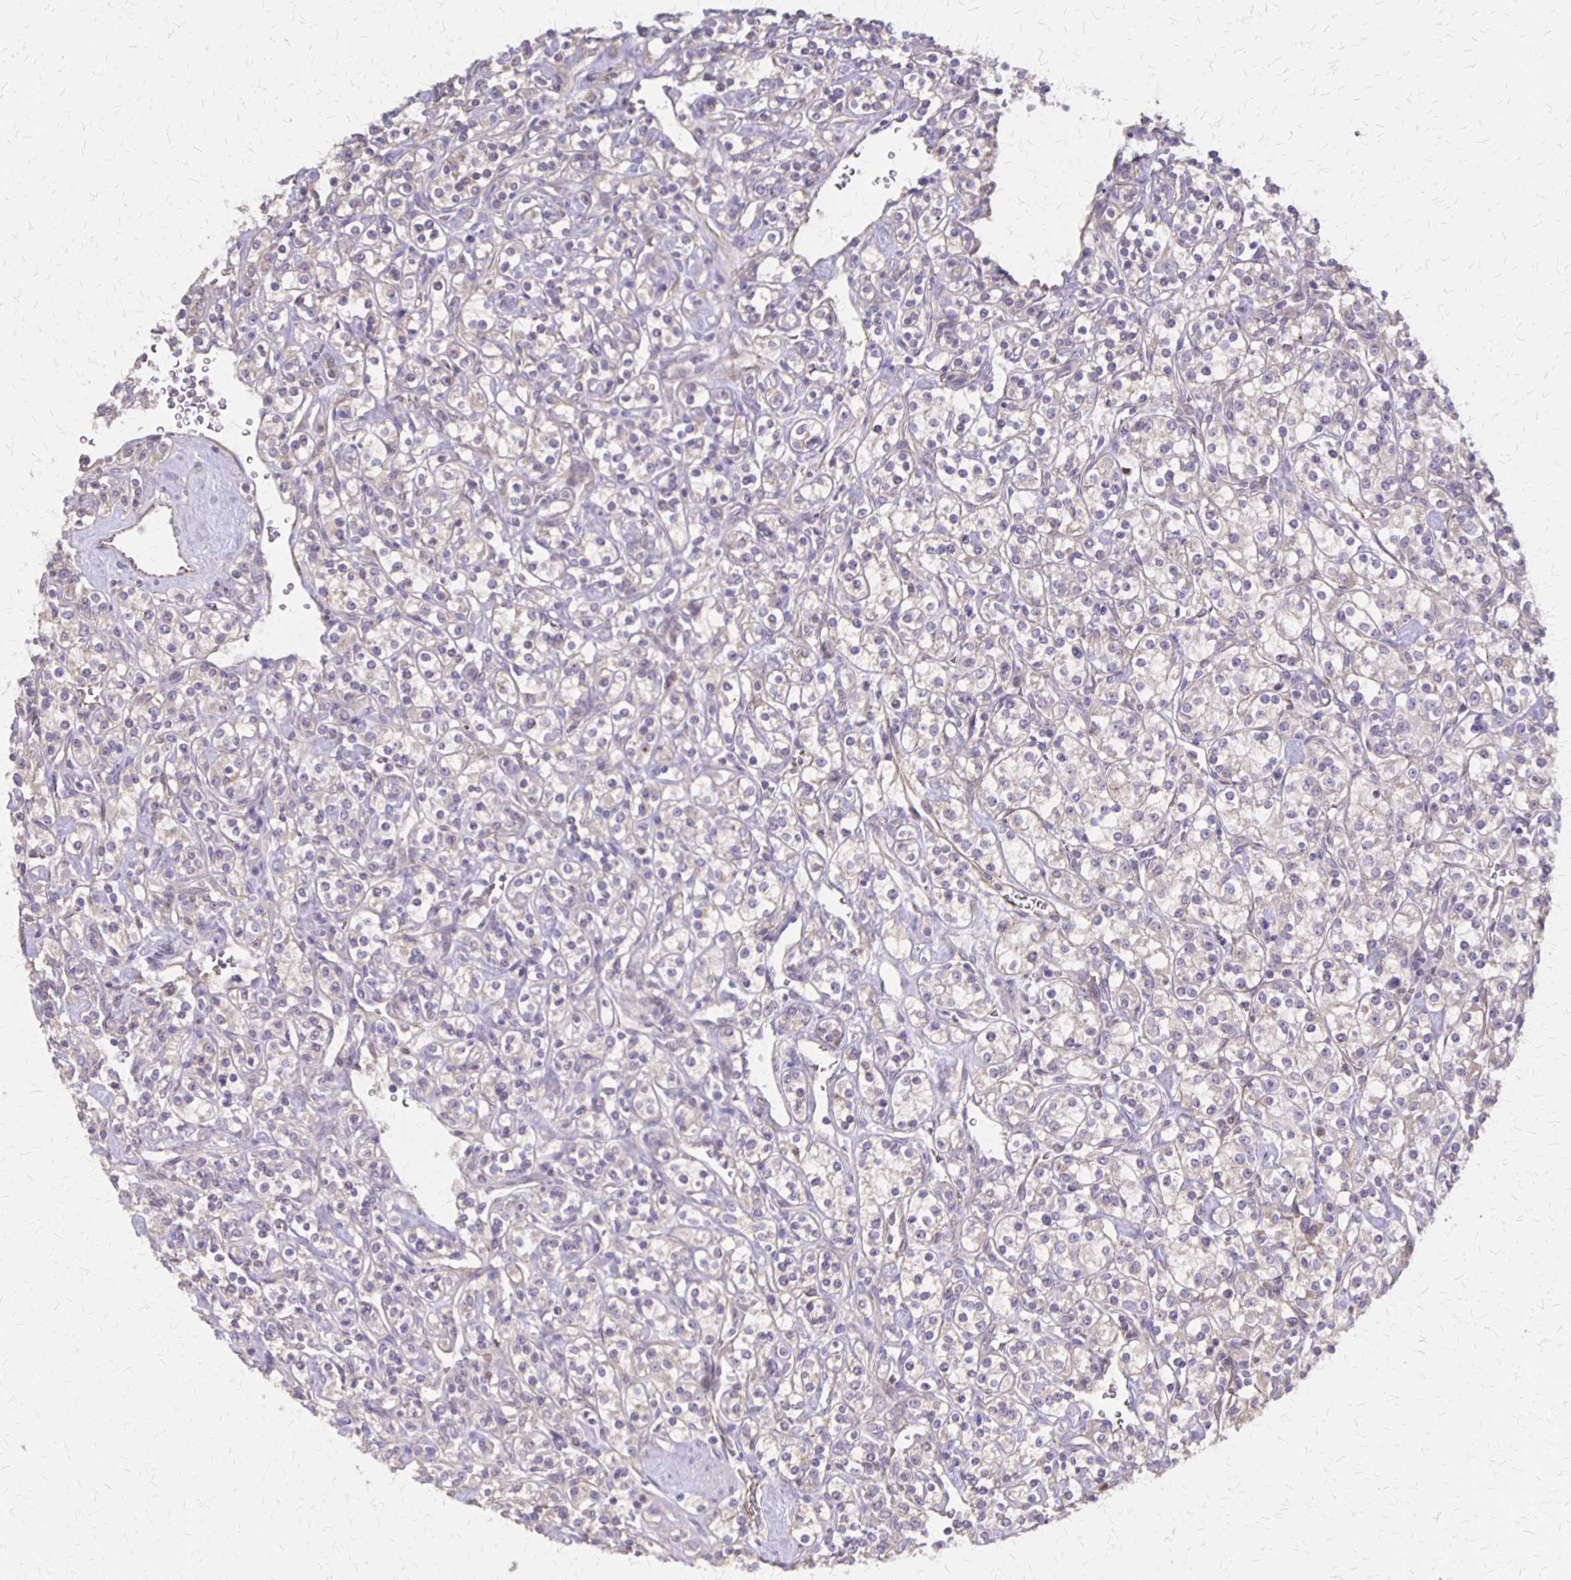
{"staining": {"intensity": "negative", "quantity": "none", "location": "none"}, "tissue": "renal cancer", "cell_type": "Tumor cells", "image_type": "cancer", "snomed": [{"axis": "morphology", "description": "Adenocarcinoma, NOS"}, {"axis": "topography", "description": "Kidney"}], "caption": "Tumor cells show no significant expression in renal adenocarcinoma.", "gene": "NOG", "patient": {"sex": "male", "age": 77}}